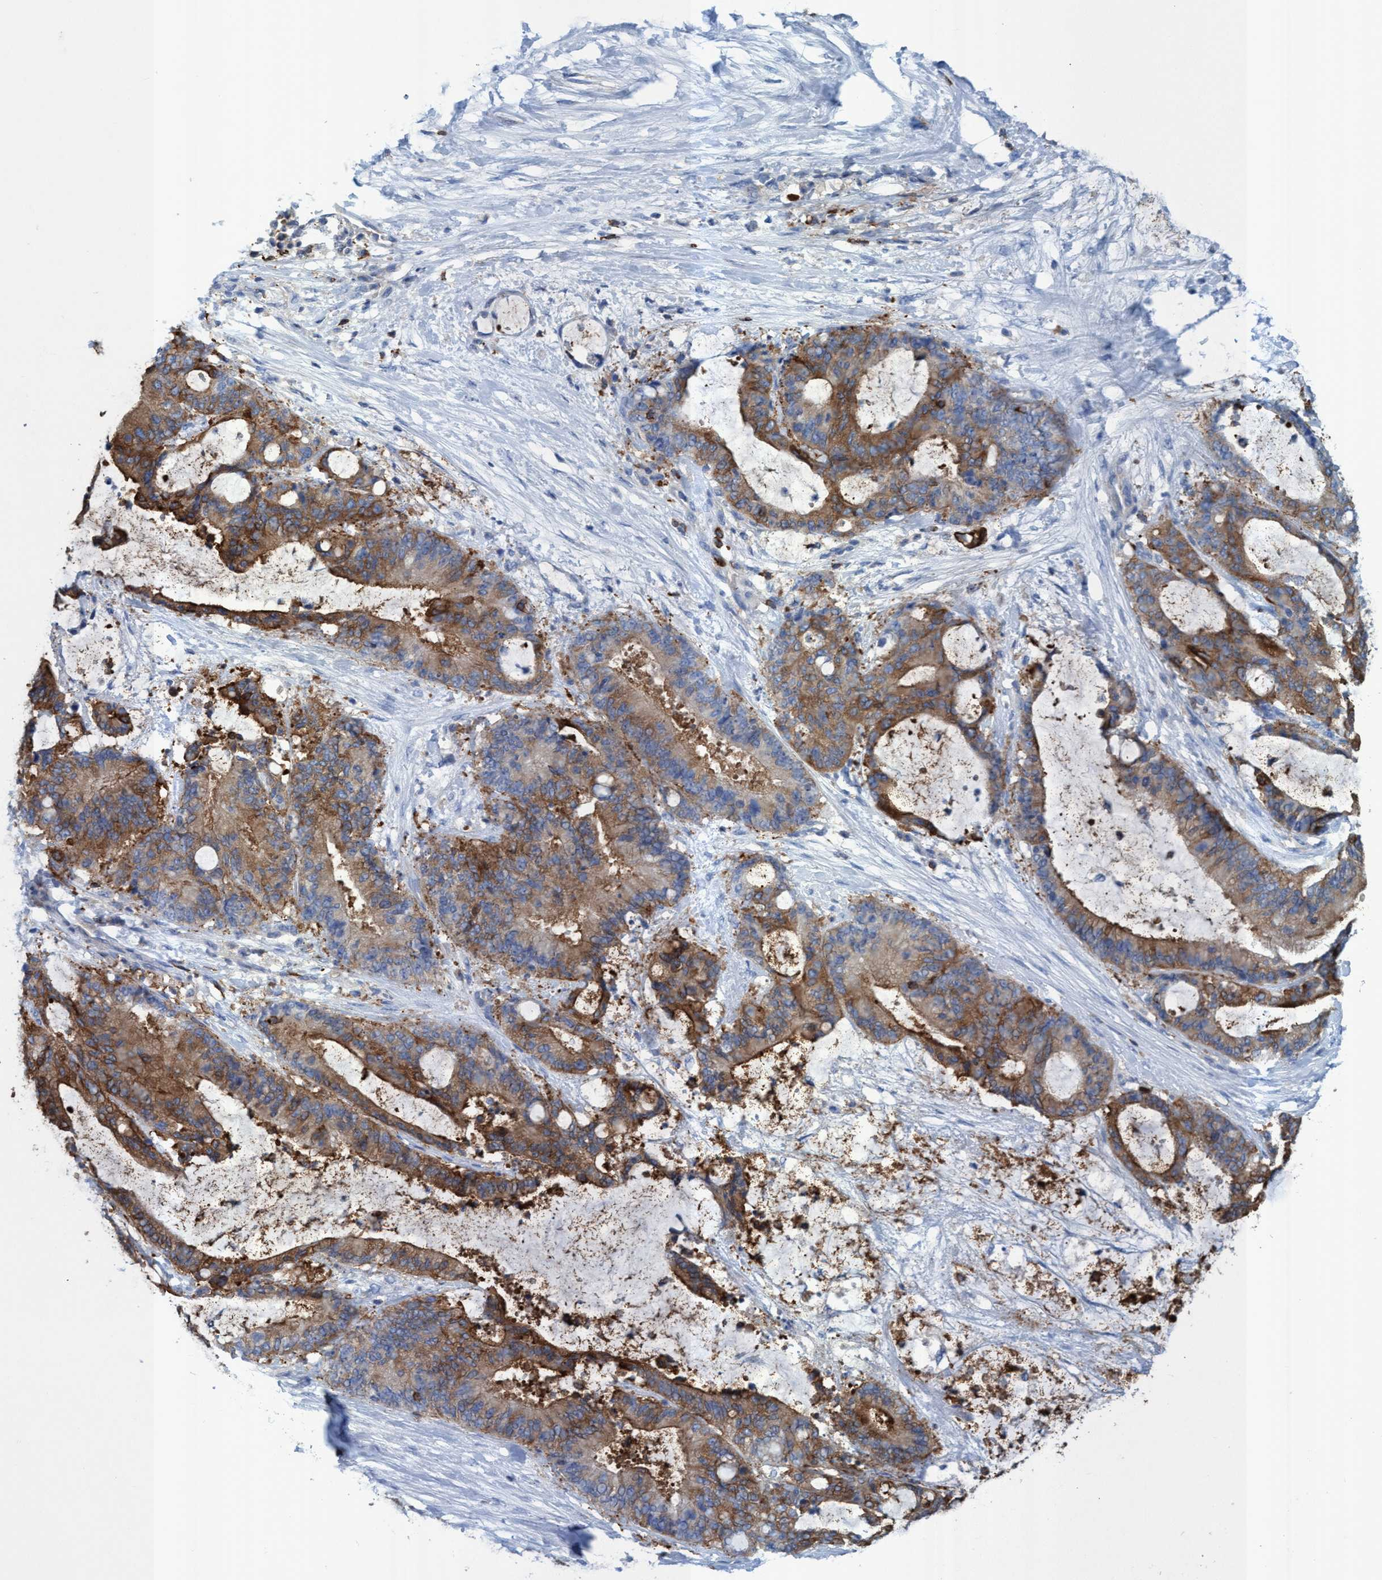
{"staining": {"intensity": "moderate", "quantity": ">75%", "location": "cytoplasmic/membranous"}, "tissue": "liver cancer", "cell_type": "Tumor cells", "image_type": "cancer", "snomed": [{"axis": "morphology", "description": "Normal tissue, NOS"}, {"axis": "morphology", "description": "Cholangiocarcinoma"}, {"axis": "topography", "description": "Liver"}, {"axis": "topography", "description": "Peripheral nerve tissue"}], "caption": "Protein staining of cholangiocarcinoma (liver) tissue demonstrates moderate cytoplasmic/membranous expression in approximately >75% of tumor cells.", "gene": "EZR", "patient": {"sex": "female", "age": 73}}